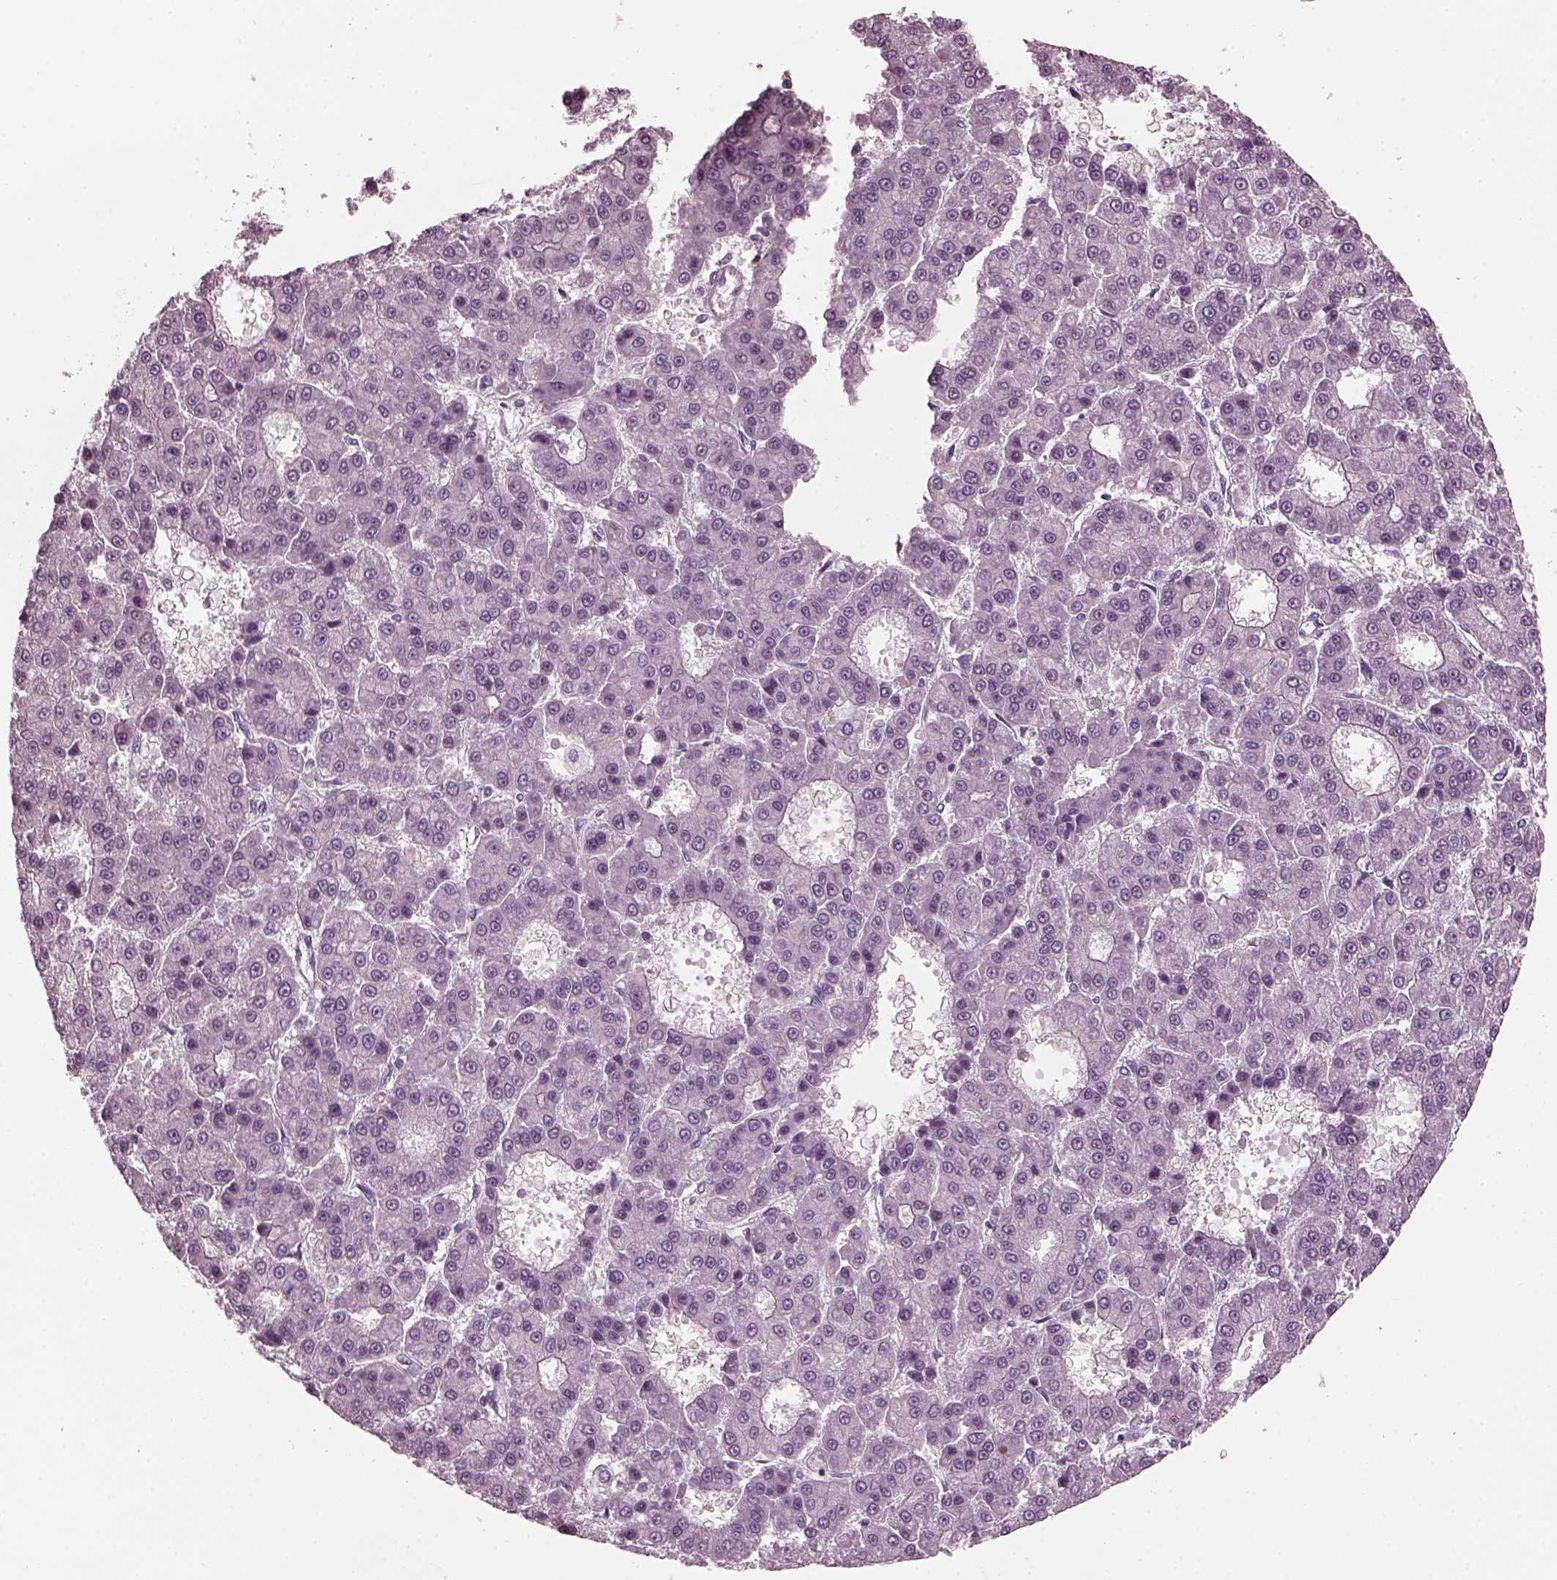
{"staining": {"intensity": "negative", "quantity": "none", "location": "none"}, "tissue": "liver cancer", "cell_type": "Tumor cells", "image_type": "cancer", "snomed": [{"axis": "morphology", "description": "Carcinoma, Hepatocellular, NOS"}, {"axis": "topography", "description": "Liver"}], "caption": "The image displays no staining of tumor cells in hepatocellular carcinoma (liver).", "gene": "RCVRN", "patient": {"sex": "male", "age": 70}}